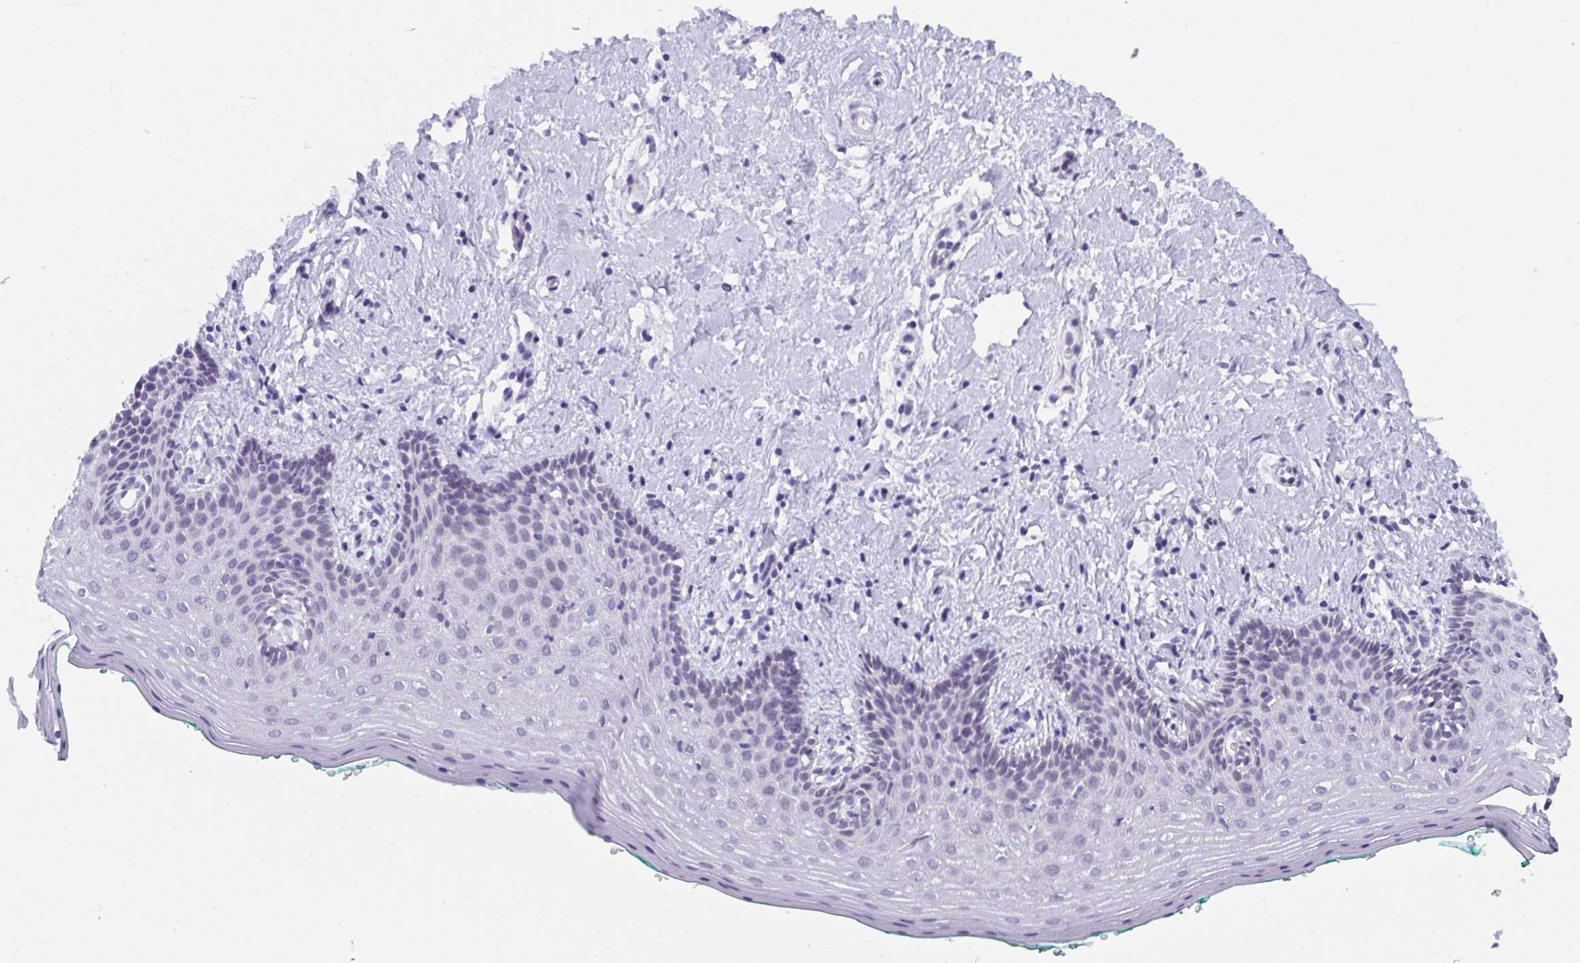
{"staining": {"intensity": "negative", "quantity": "none", "location": "none"}, "tissue": "vagina", "cell_type": "Squamous epithelial cells", "image_type": "normal", "snomed": [{"axis": "morphology", "description": "Normal tissue, NOS"}, {"axis": "topography", "description": "Vagina"}], "caption": "An immunohistochemistry (IHC) photomicrograph of benign vagina is shown. There is no staining in squamous epithelial cells of vagina.", "gene": "BMAL2", "patient": {"sex": "female", "age": 42}}